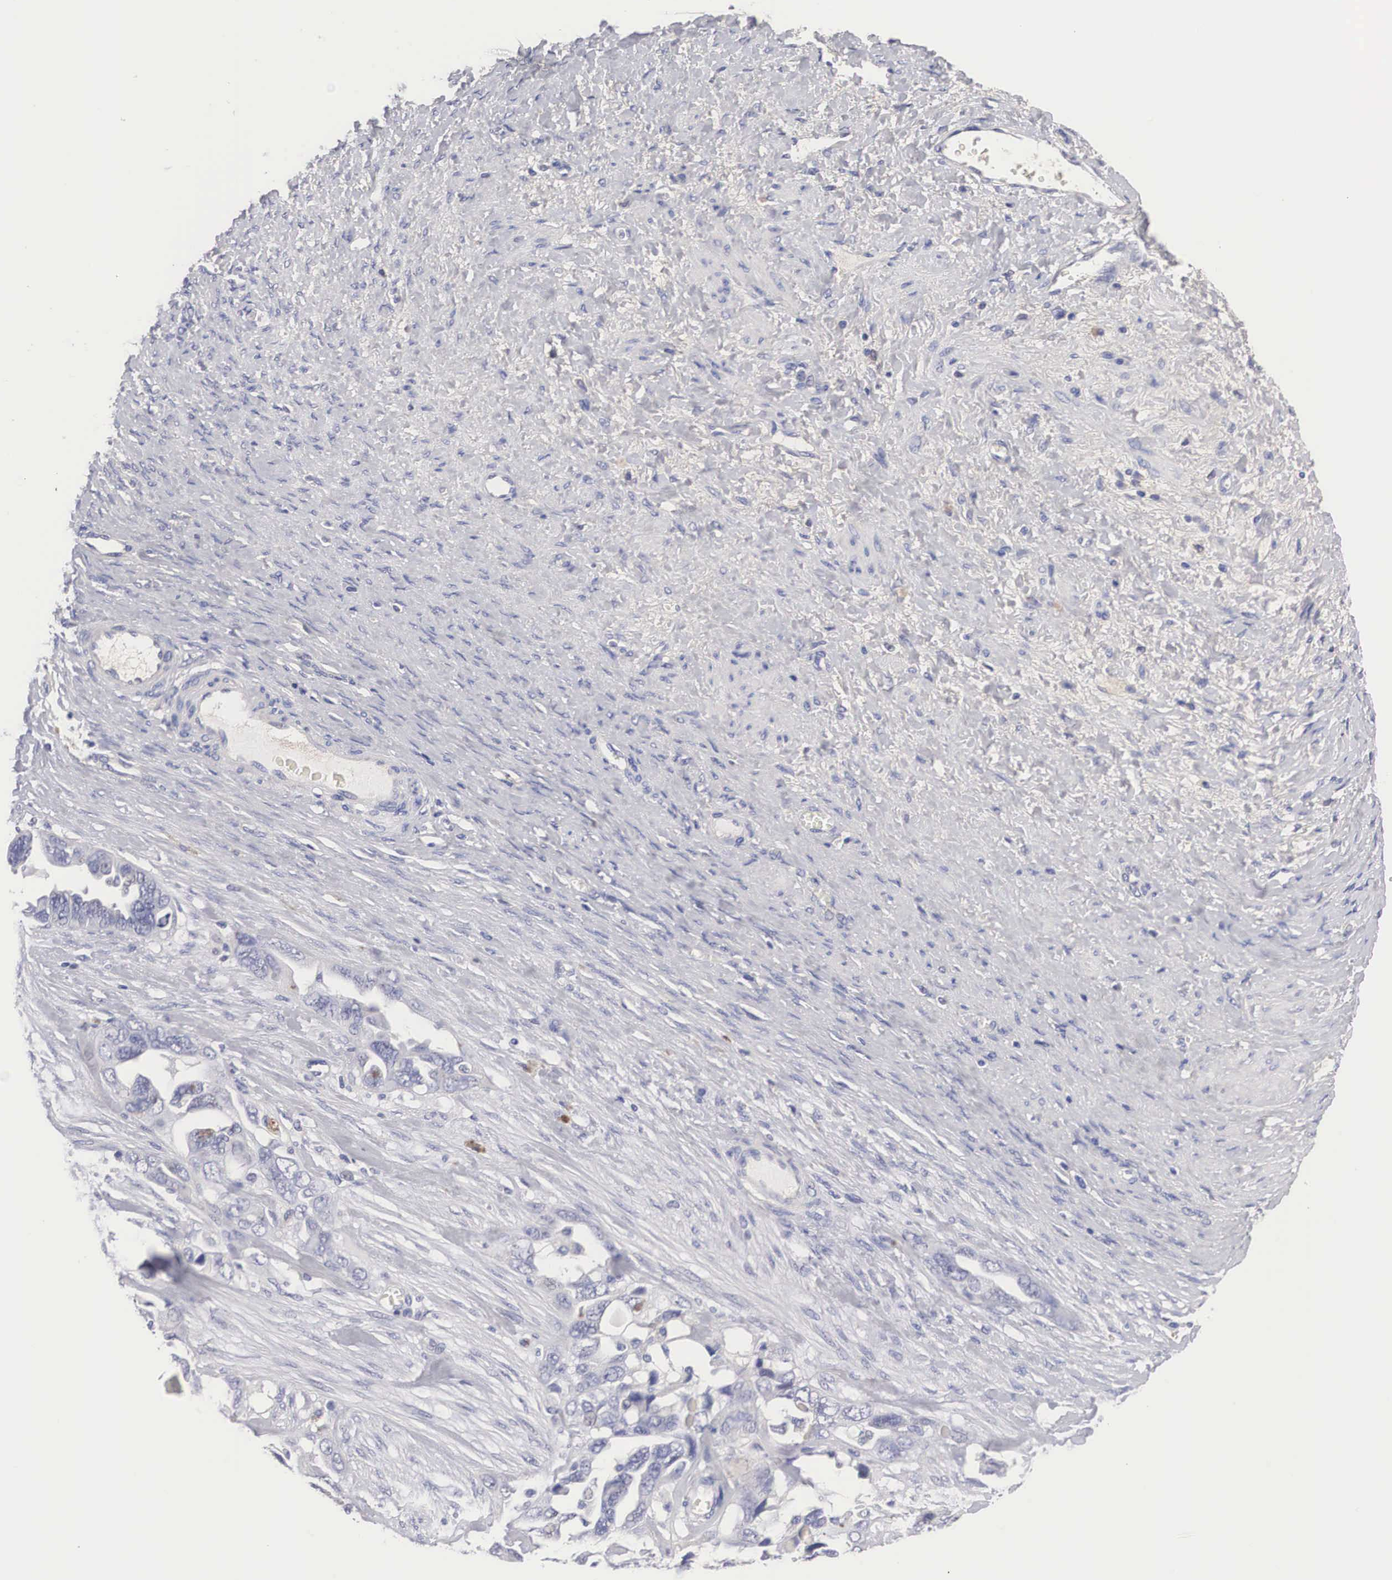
{"staining": {"intensity": "weak", "quantity": "<25%", "location": "cytoplasmic/membranous"}, "tissue": "ovarian cancer", "cell_type": "Tumor cells", "image_type": "cancer", "snomed": [{"axis": "morphology", "description": "Cystadenocarcinoma, serous, NOS"}, {"axis": "topography", "description": "Ovary"}], "caption": "Serous cystadenocarcinoma (ovarian) stained for a protein using immunohistochemistry demonstrates no staining tumor cells.", "gene": "ABHD4", "patient": {"sex": "female", "age": 63}}